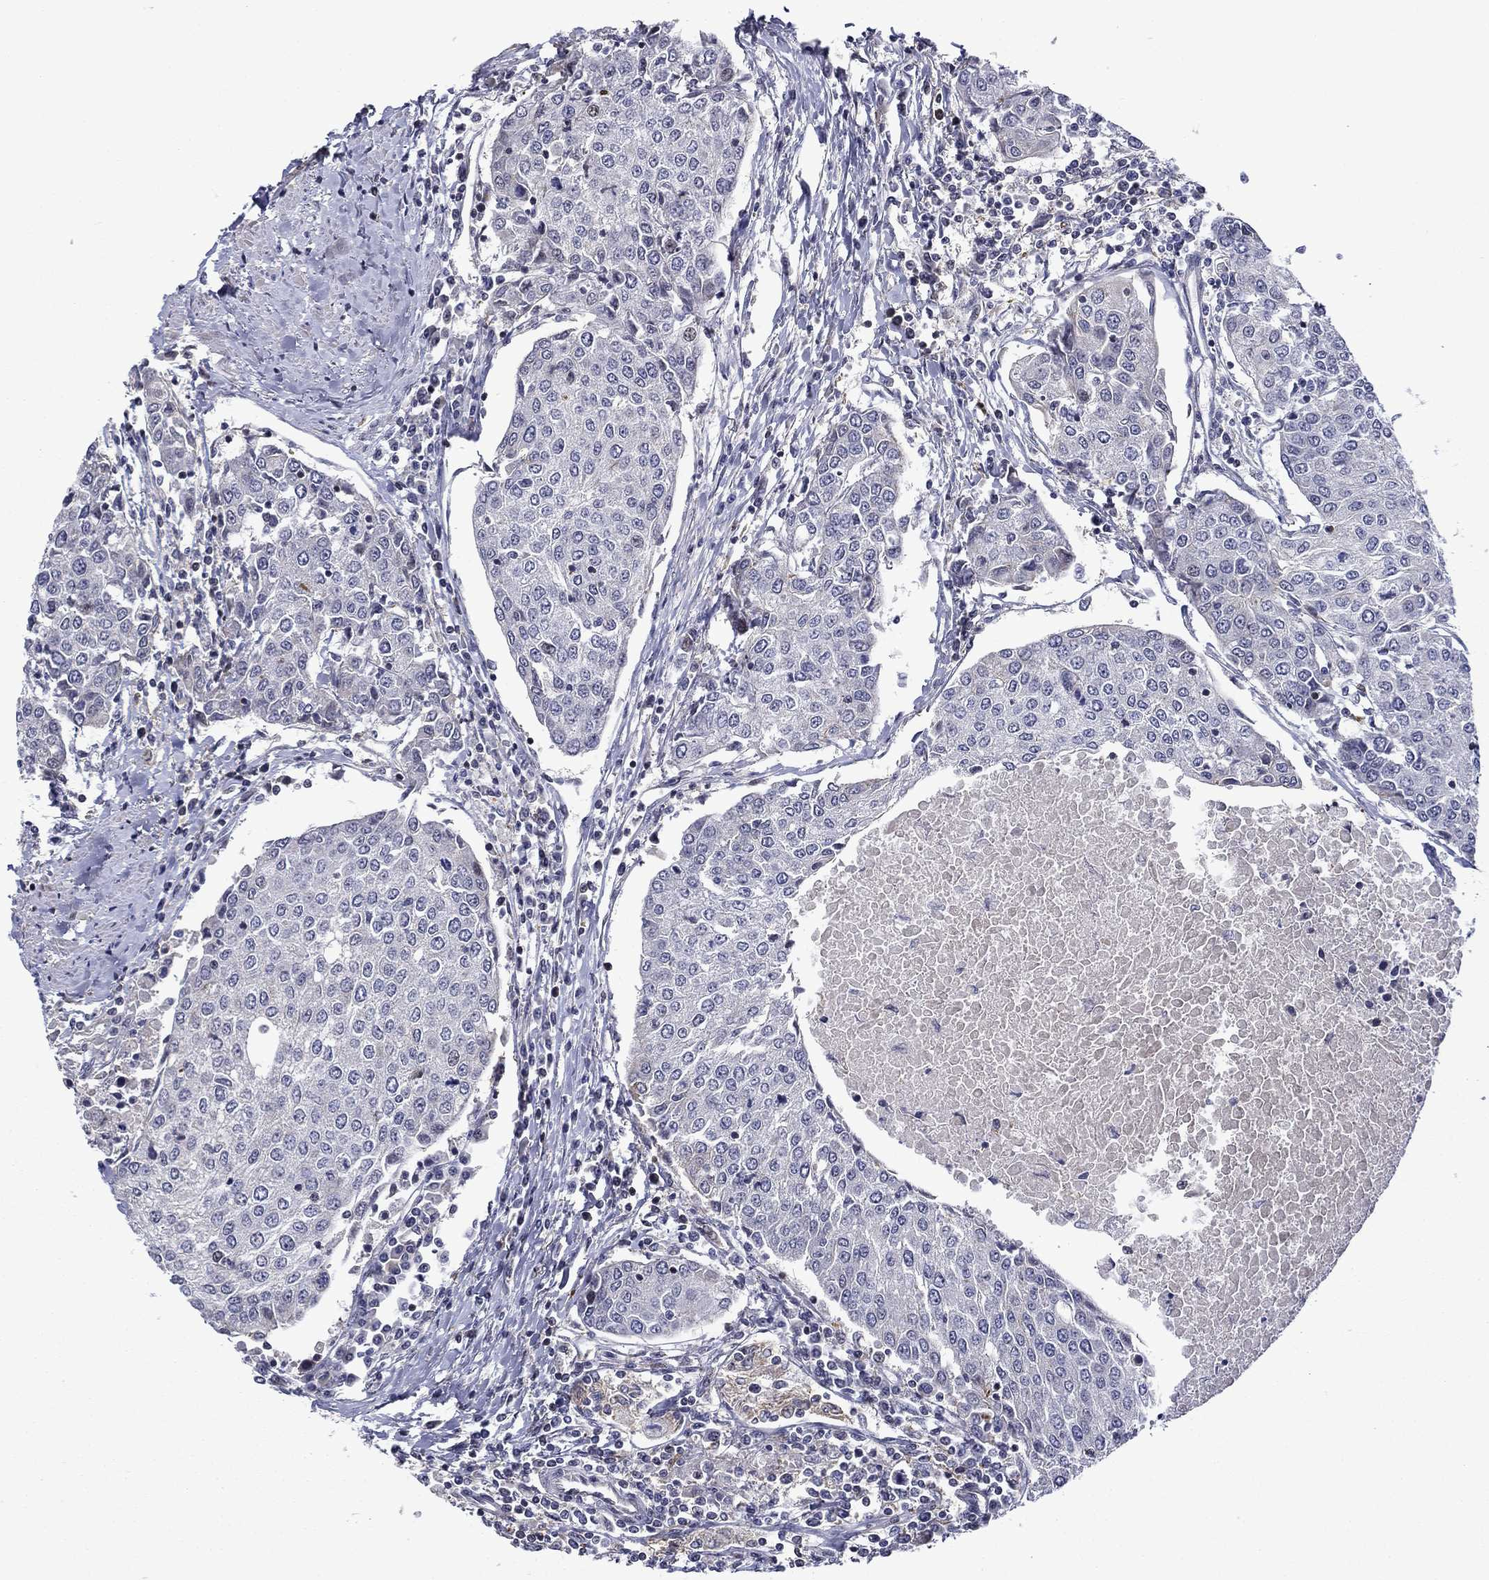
{"staining": {"intensity": "negative", "quantity": "none", "location": "none"}, "tissue": "urothelial cancer", "cell_type": "Tumor cells", "image_type": "cancer", "snomed": [{"axis": "morphology", "description": "Urothelial carcinoma, High grade"}, {"axis": "topography", "description": "Urinary bladder"}], "caption": "High magnification brightfield microscopy of urothelial carcinoma (high-grade) stained with DAB (brown) and counterstained with hematoxylin (blue): tumor cells show no significant expression. (Immunohistochemistry, brightfield microscopy, high magnification).", "gene": "B3GAT1", "patient": {"sex": "female", "age": 85}}